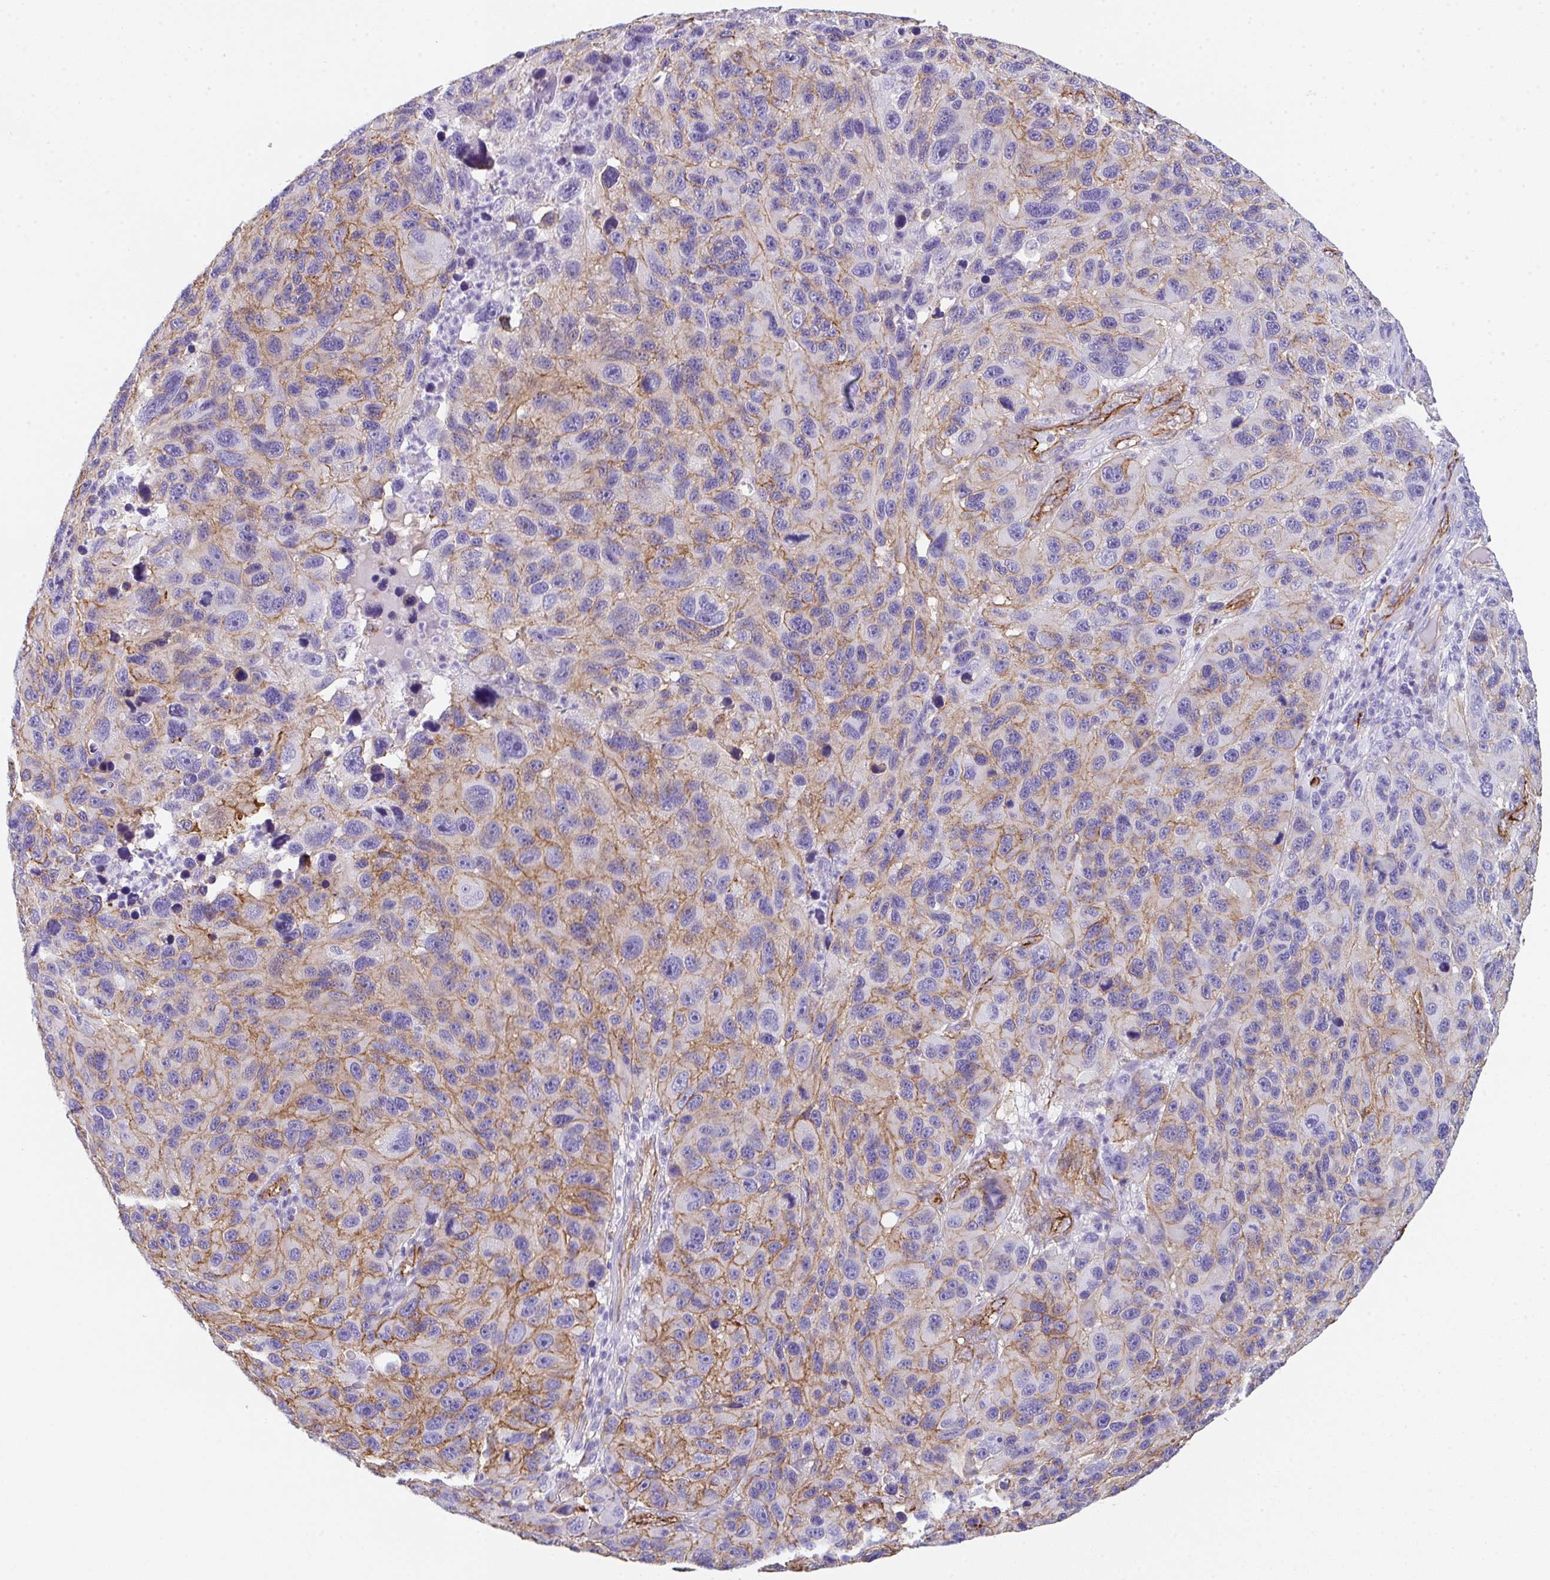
{"staining": {"intensity": "moderate", "quantity": "25%-75%", "location": "cytoplasmic/membranous"}, "tissue": "melanoma", "cell_type": "Tumor cells", "image_type": "cancer", "snomed": [{"axis": "morphology", "description": "Malignant melanoma, NOS"}, {"axis": "topography", "description": "Skin"}], "caption": "This is an image of immunohistochemistry (IHC) staining of malignant melanoma, which shows moderate positivity in the cytoplasmic/membranous of tumor cells.", "gene": "DBN1", "patient": {"sex": "male", "age": 53}}